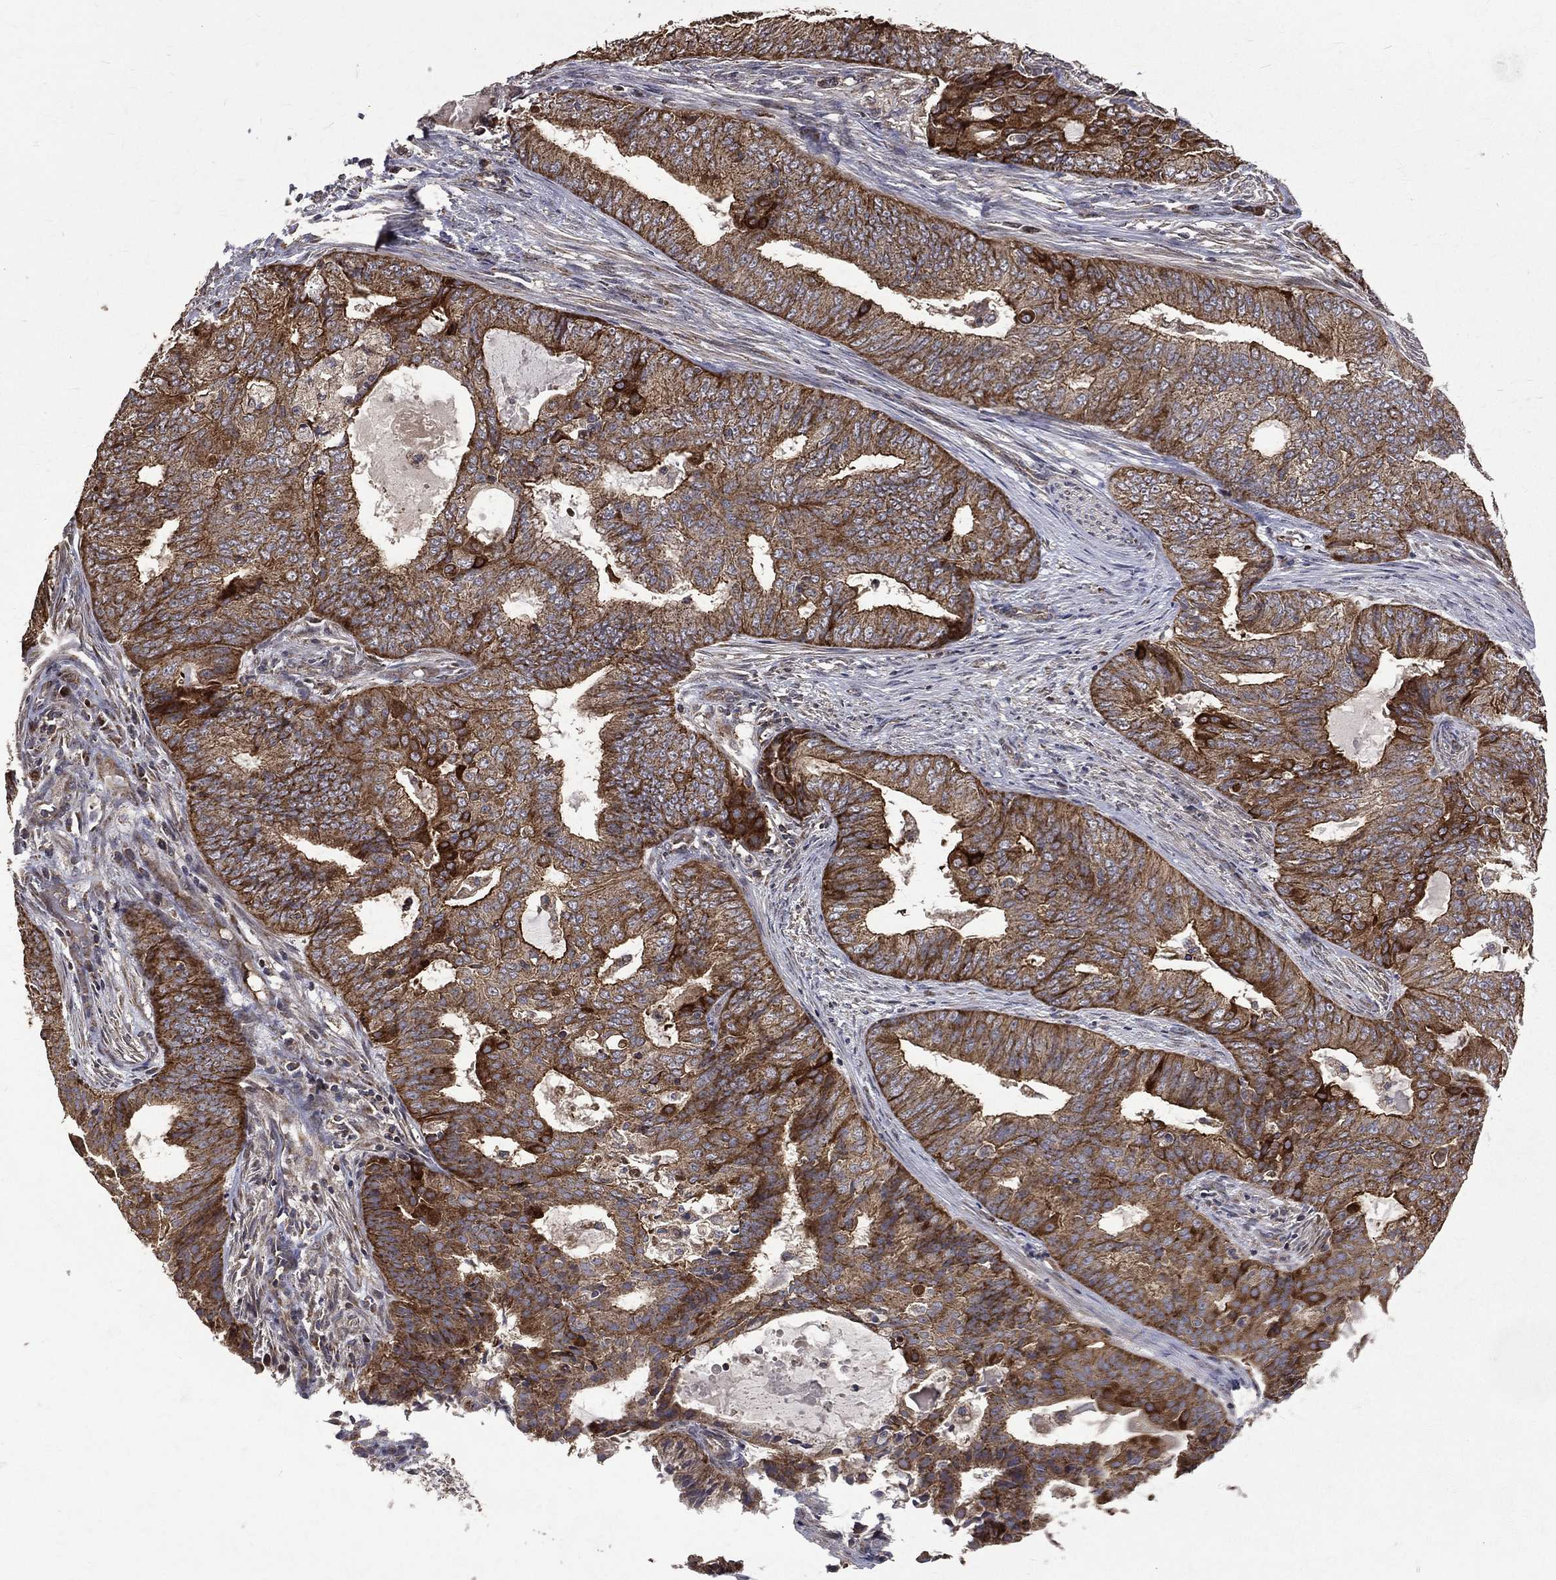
{"staining": {"intensity": "strong", "quantity": ">75%", "location": "cytoplasmic/membranous"}, "tissue": "endometrial cancer", "cell_type": "Tumor cells", "image_type": "cancer", "snomed": [{"axis": "morphology", "description": "Adenocarcinoma, NOS"}, {"axis": "topography", "description": "Endometrium"}], "caption": "DAB (3,3'-diaminobenzidine) immunohistochemical staining of human adenocarcinoma (endometrial) shows strong cytoplasmic/membranous protein expression in about >75% of tumor cells.", "gene": "RPGR", "patient": {"sex": "female", "age": 62}}